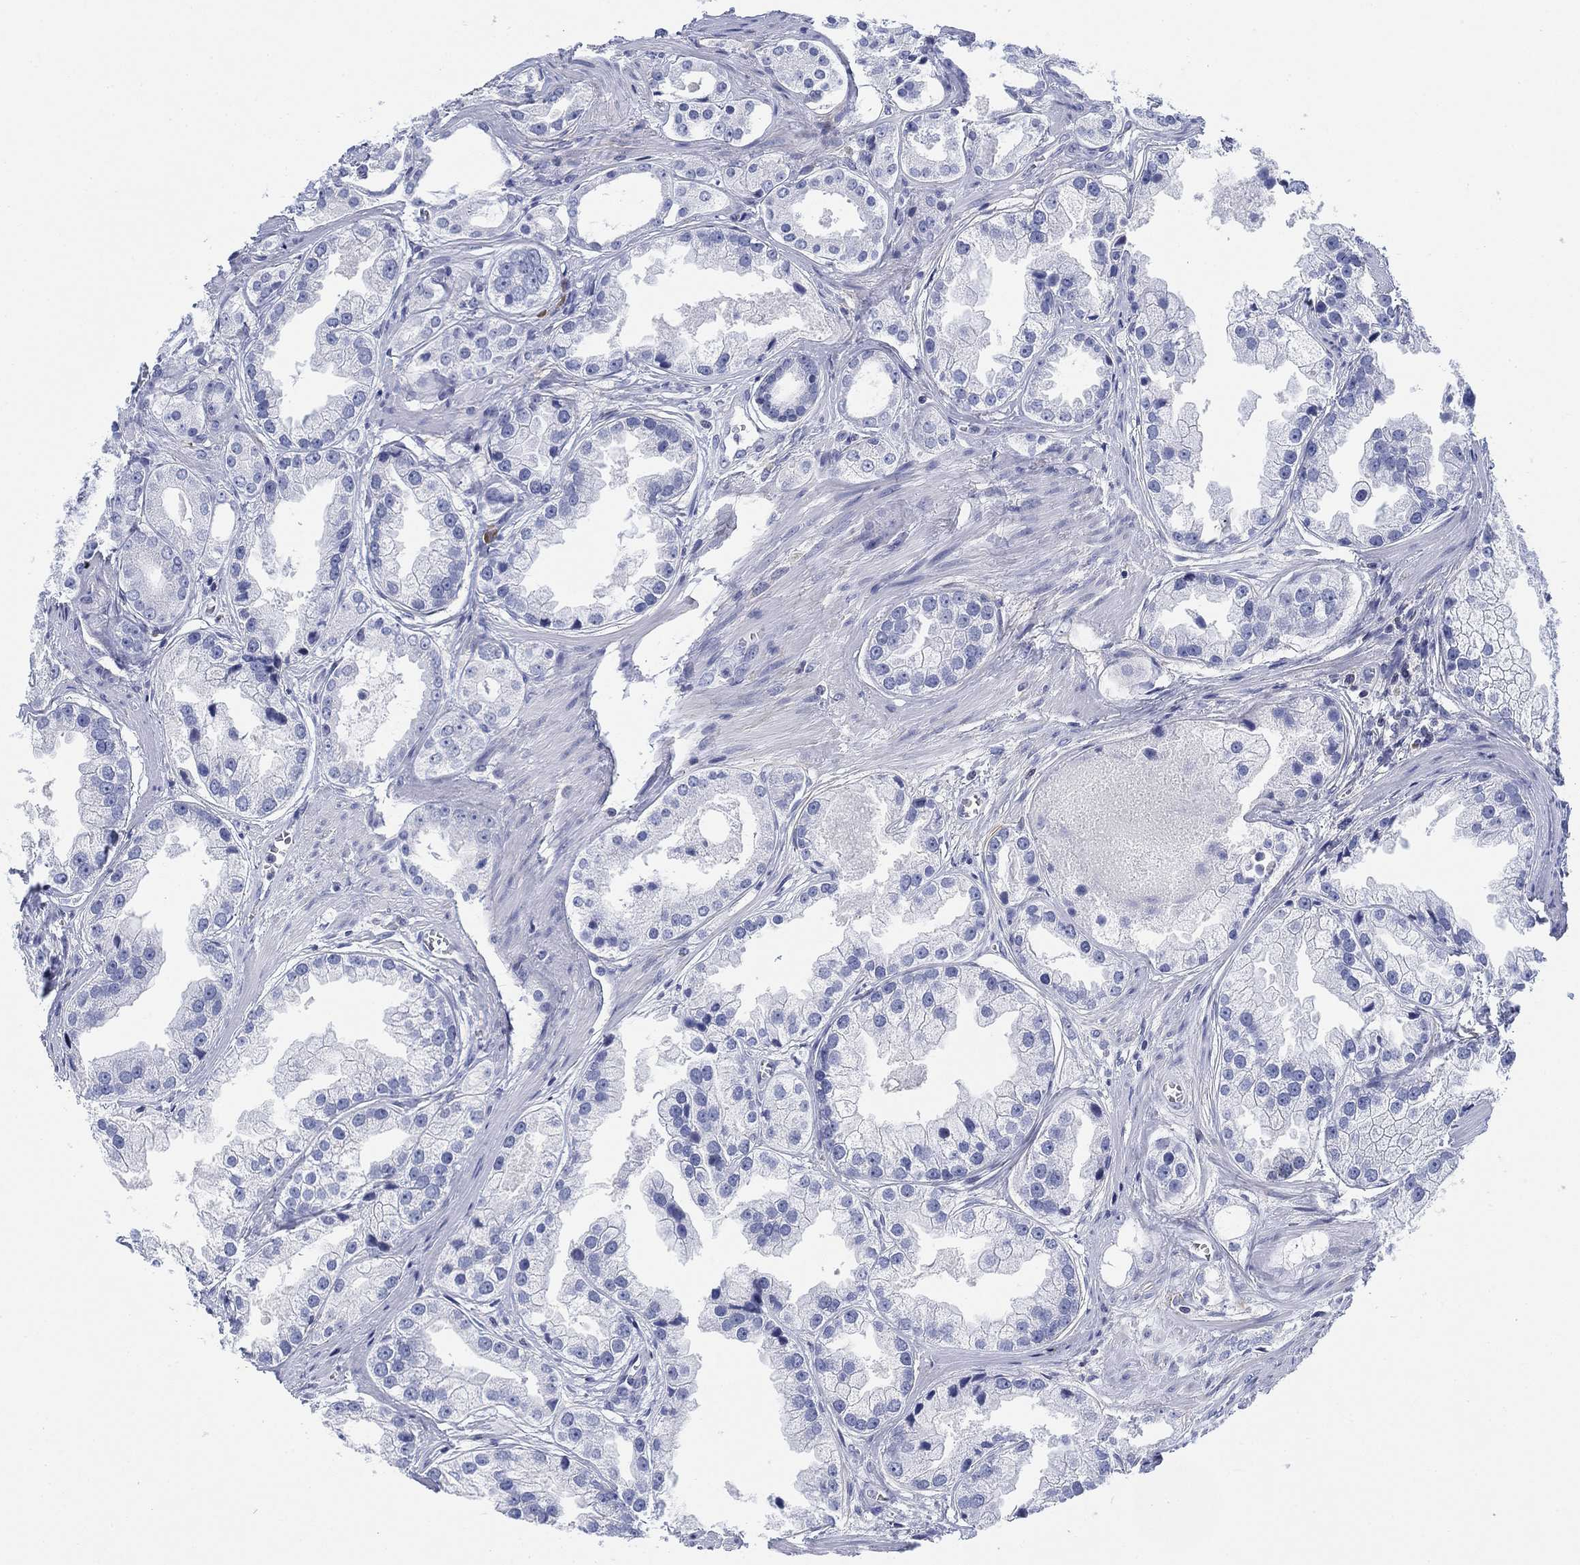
{"staining": {"intensity": "negative", "quantity": "none", "location": "none"}, "tissue": "prostate cancer", "cell_type": "Tumor cells", "image_type": "cancer", "snomed": [{"axis": "morphology", "description": "Adenocarcinoma, NOS"}, {"axis": "topography", "description": "Prostate"}], "caption": "Immunohistochemistry image of prostate cancer stained for a protein (brown), which demonstrates no staining in tumor cells.", "gene": "FYB1", "patient": {"sex": "male", "age": 61}}